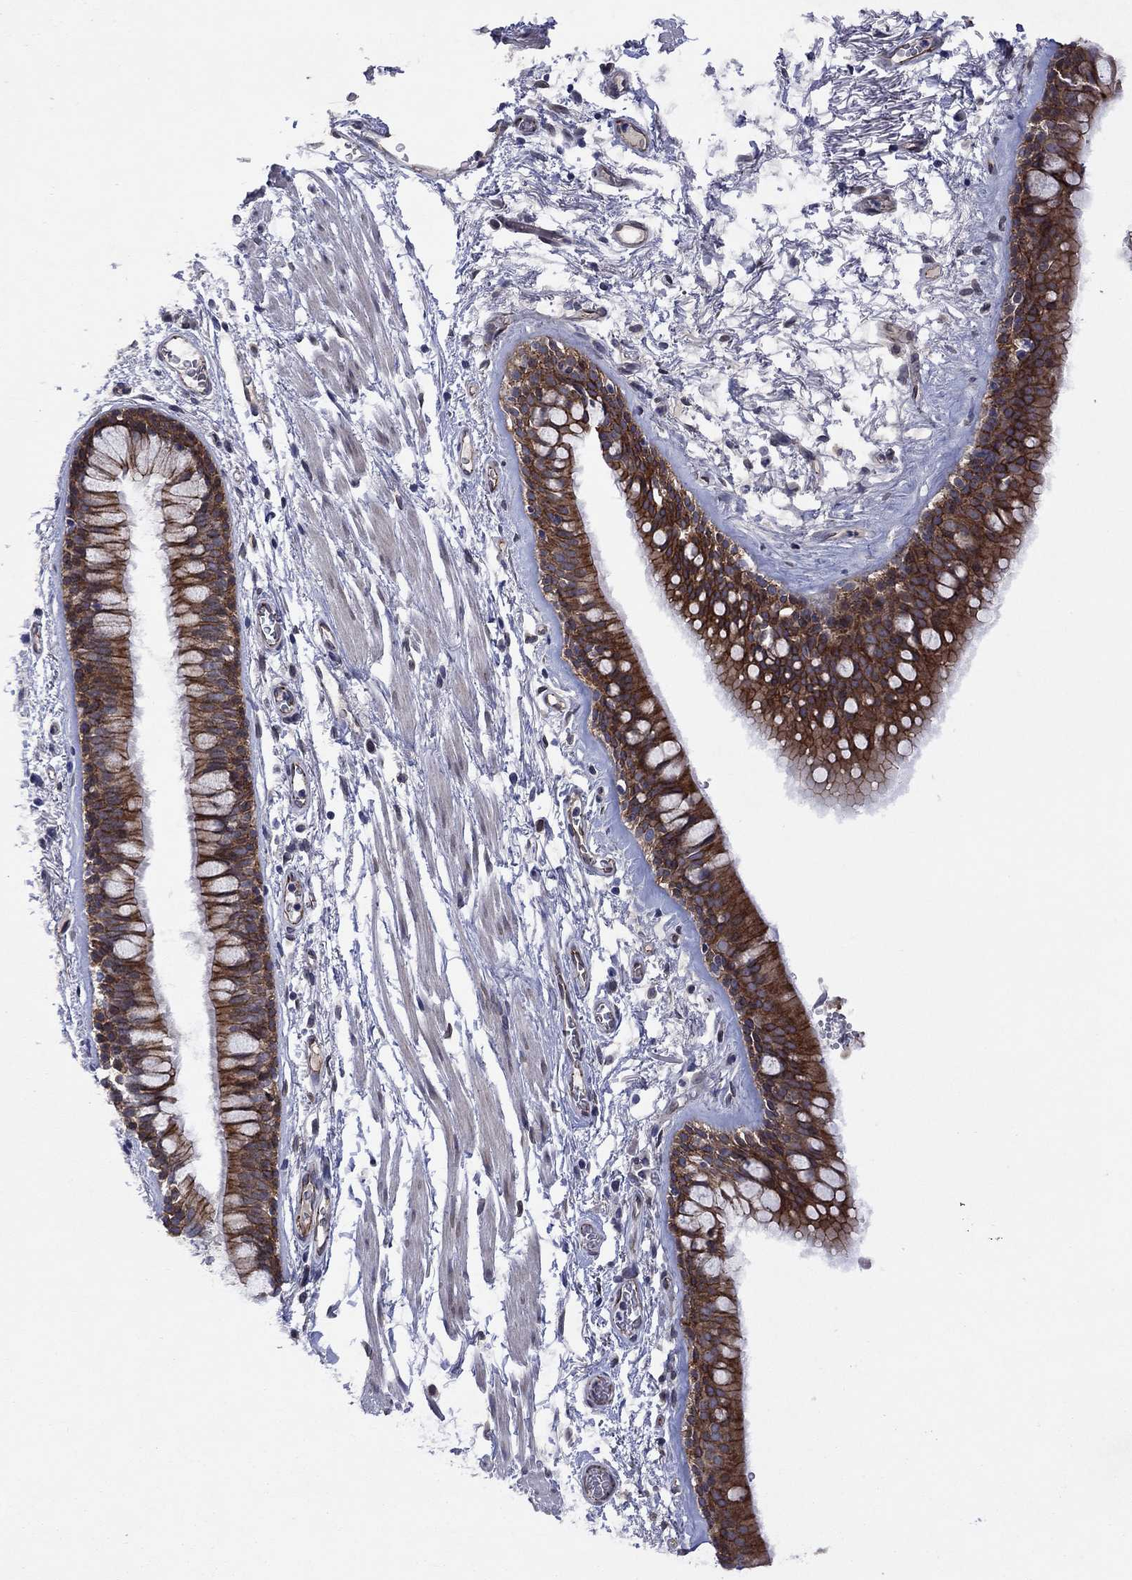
{"staining": {"intensity": "strong", "quantity": ">75%", "location": "cytoplasmic/membranous"}, "tissue": "bronchus", "cell_type": "Respiratory epithelial cells", "image_type": "normal", "snomed": [{"axis": "morphology", "description": "Normal tissue, NOS"}, {"axis": "topography", "description": "Bronchus"}, {"axis": "topography", "description": "Lung"}], "caption": "Strong cytoplasmic/membranous expression for a protein is present in approximately >75% of respiratory epithelial cells of unremarkable bronchus using immunohistochemistry (IHC).", "gene": "EMC9", "patient": {"sex": "female", "age": 57}}